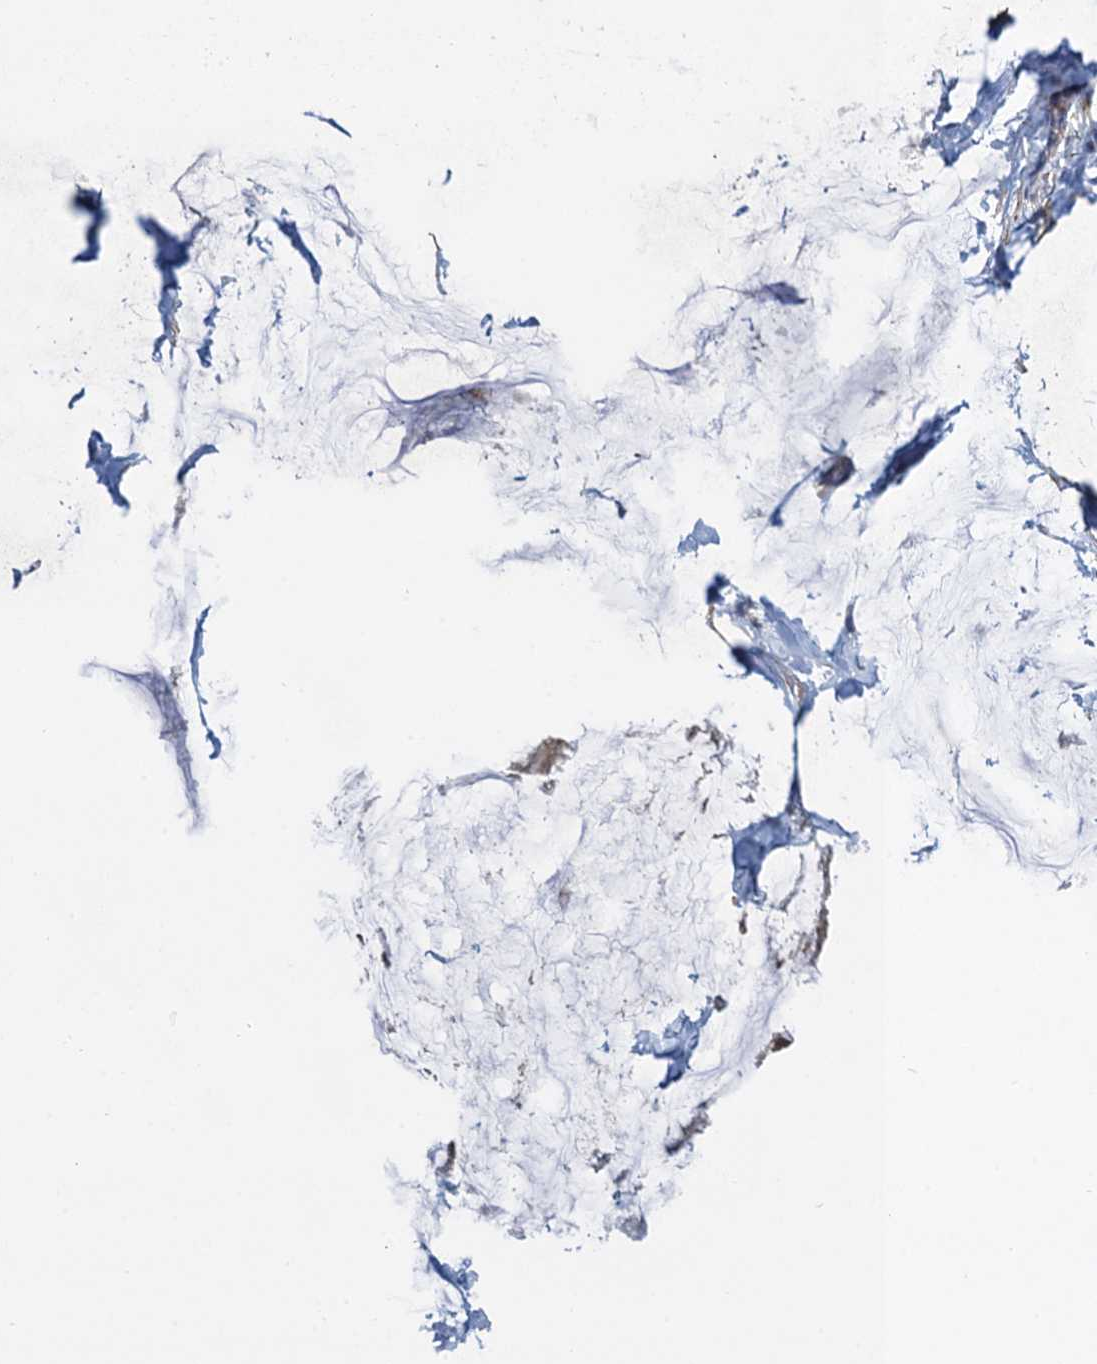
{"staining": {"intensity": "weak", "quantity": "25%-75%", "location": "cytoplasmic/membranous"}, "tissue": "ovarian cancer", "cell_type": "Tumor cells", "image_type": "cancer", "snomed": [{"axis": "morphology", "description": "Cystadenocarcinoma, mucinous, NOS"}, {"axis": "topography", "description": "Ovary"}], "caption": "The immunohistochemical stain highlights weak cytoplasmic/membranous positivity in tumor cells of mucinous cystadenocarcinoma (ovarian) tissue.", "gene": "PROSER2", "patient": {"sex": "female", "age": 39}}